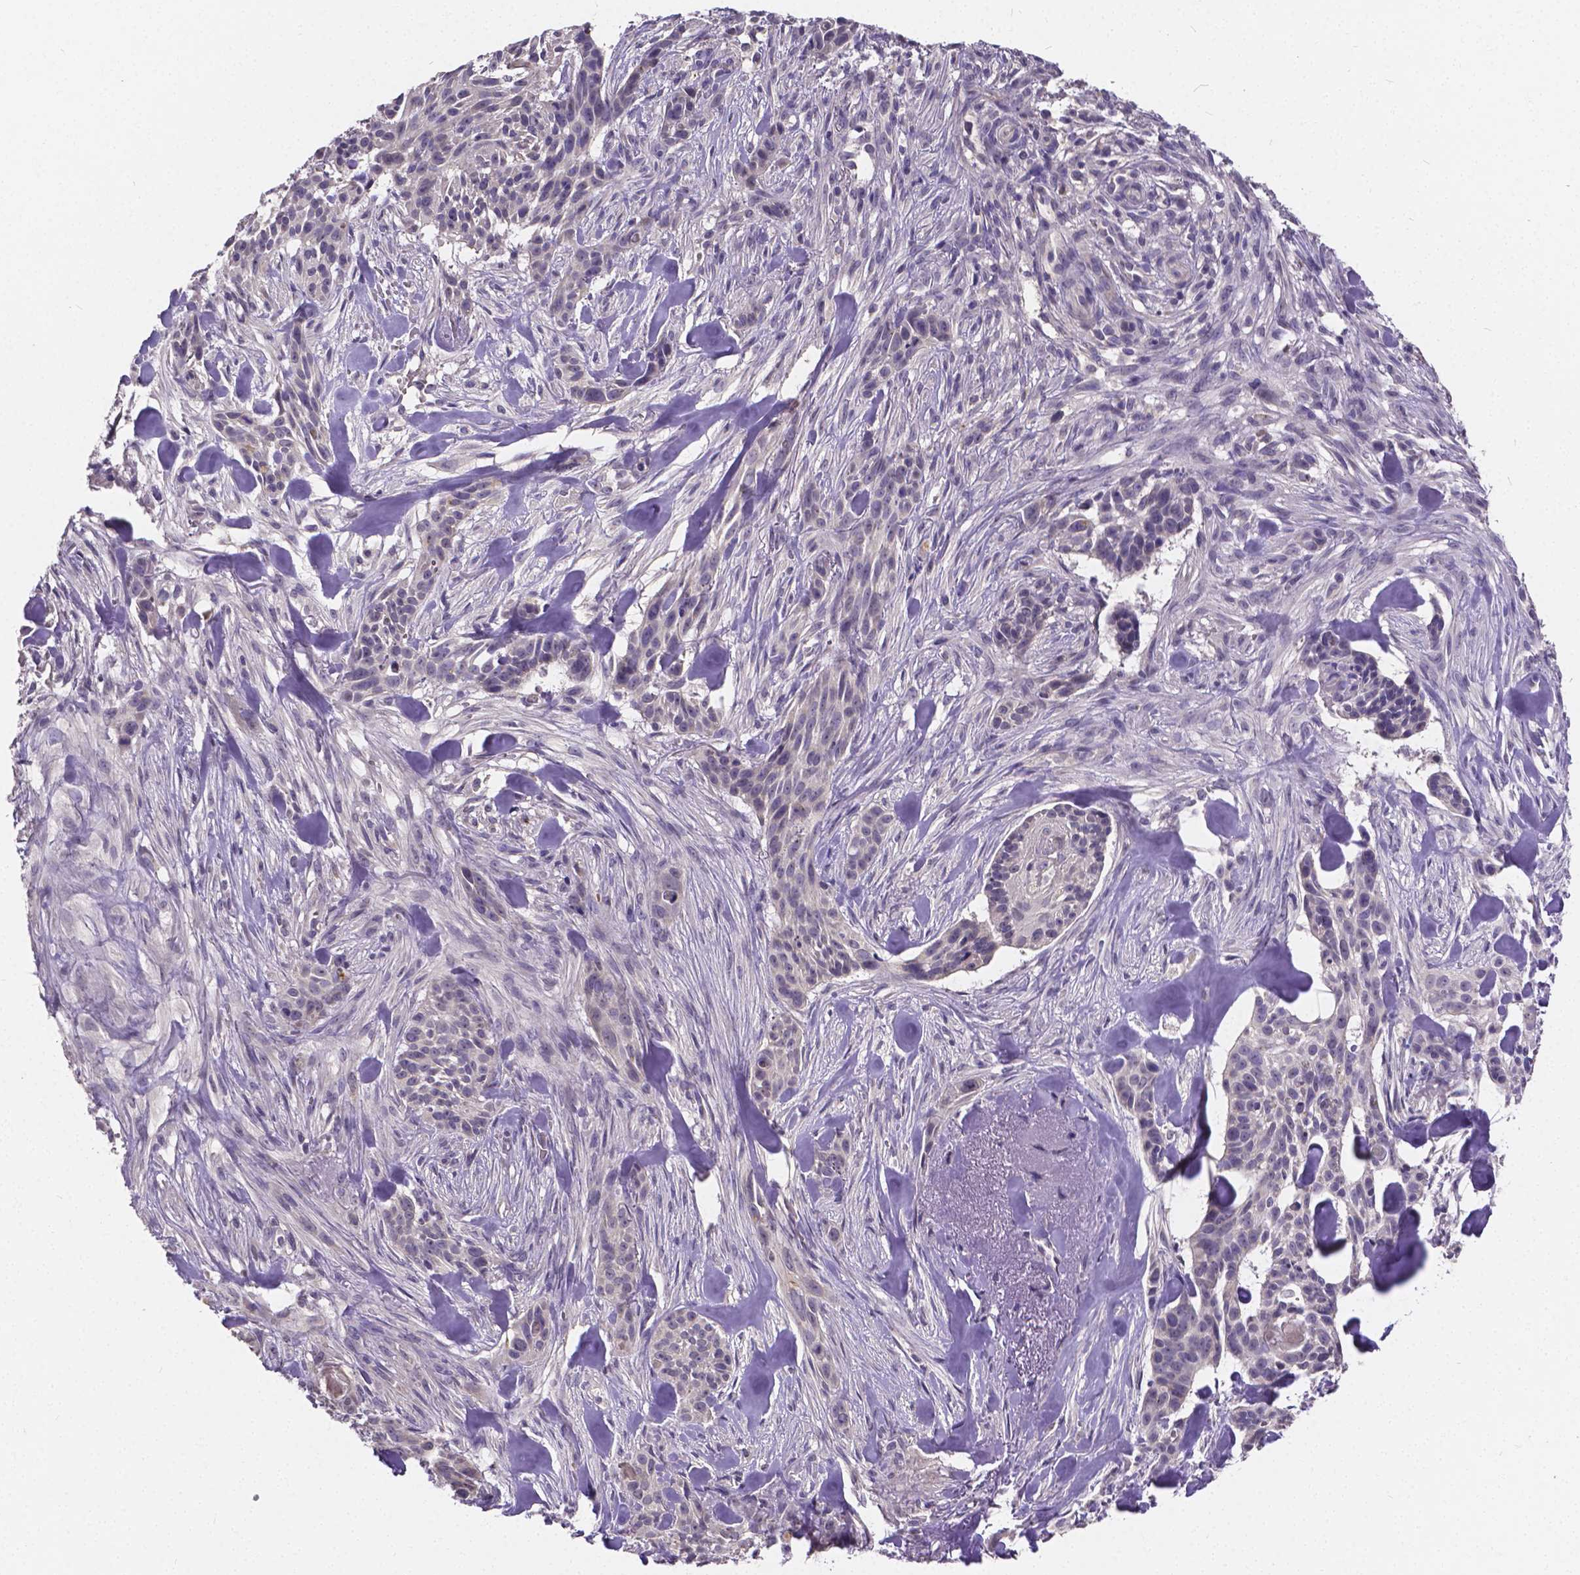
{"staining": {"intensity": "negative", "quantity": "none", "location": "none"}, "tissue": "skin cancer", "cell_type": "Tumor cells", "image_type": "cancer", "snomed": [{"axis": "morphology", "description": "Basal cell carcinoma"}, {"axis": "topography", "description": "Skin"}], "caption": "A high-resolution image shows immunohistochemistry staining of skin cancer, which exhibits no significant staining in tumor cells.", "gene": "CTNNA2", "patient": {"sex": "male", "age": 87}}